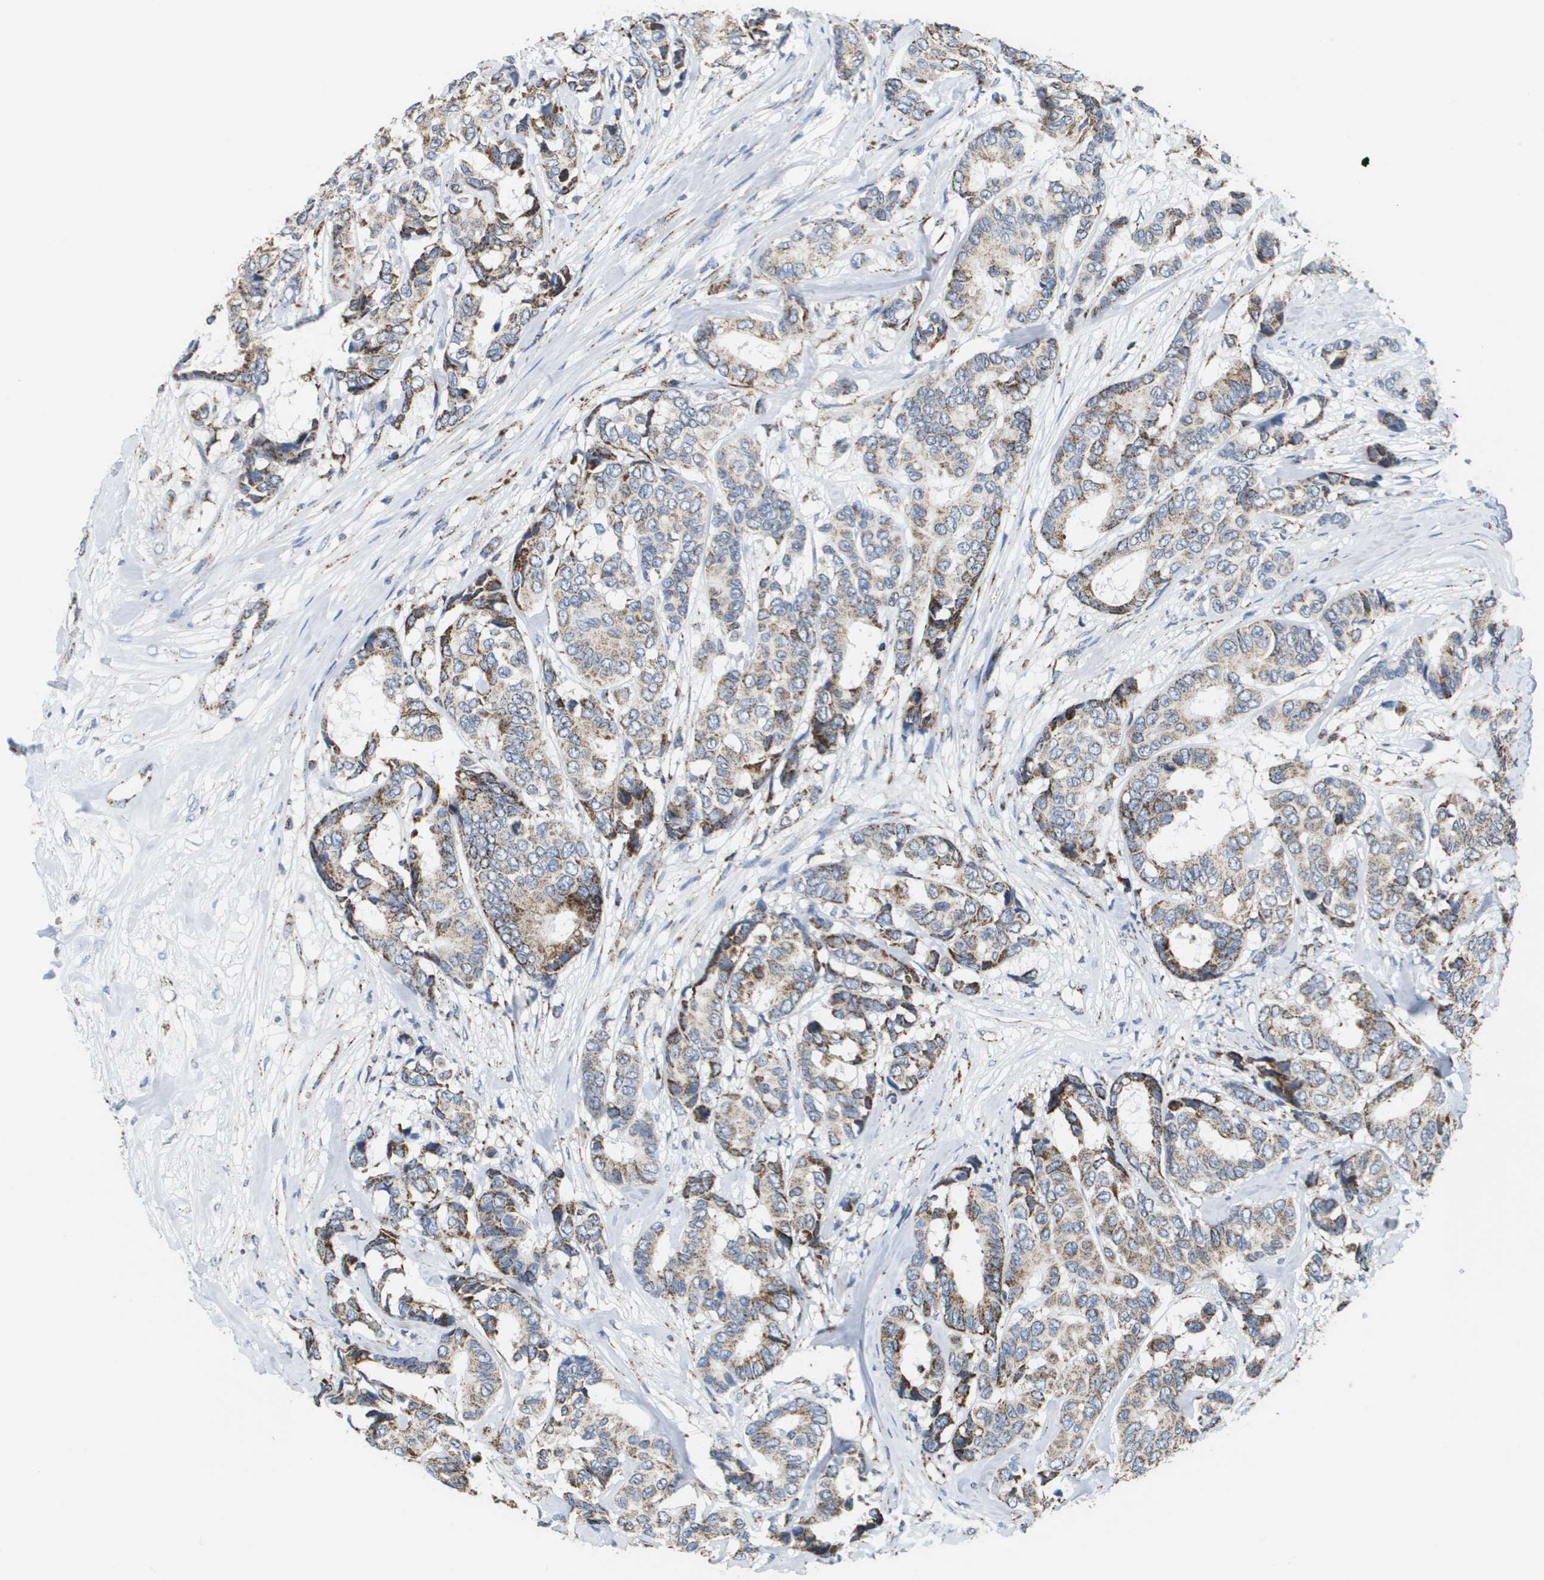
{"staining": {"intensity": "moderate", "quantity": ">75%", "location": "cytoplasmic/membranous"}, "tissue": "breast cancer", "cell_type": "Tumor cells", "image_type": "cancer", "snomed": [{"axis": "morphology", "description": "Duct carcinoma"}, {"axis": "topography", "description": "Breast"}], "caption": "Brown immunohistochemical staining in human breast cancer displays moderate cytoplasmic/membranous staining in about >75% of tumor cells.", "gene": "ATP5F1B", "patient": {"sex": "female", "age": 87}}